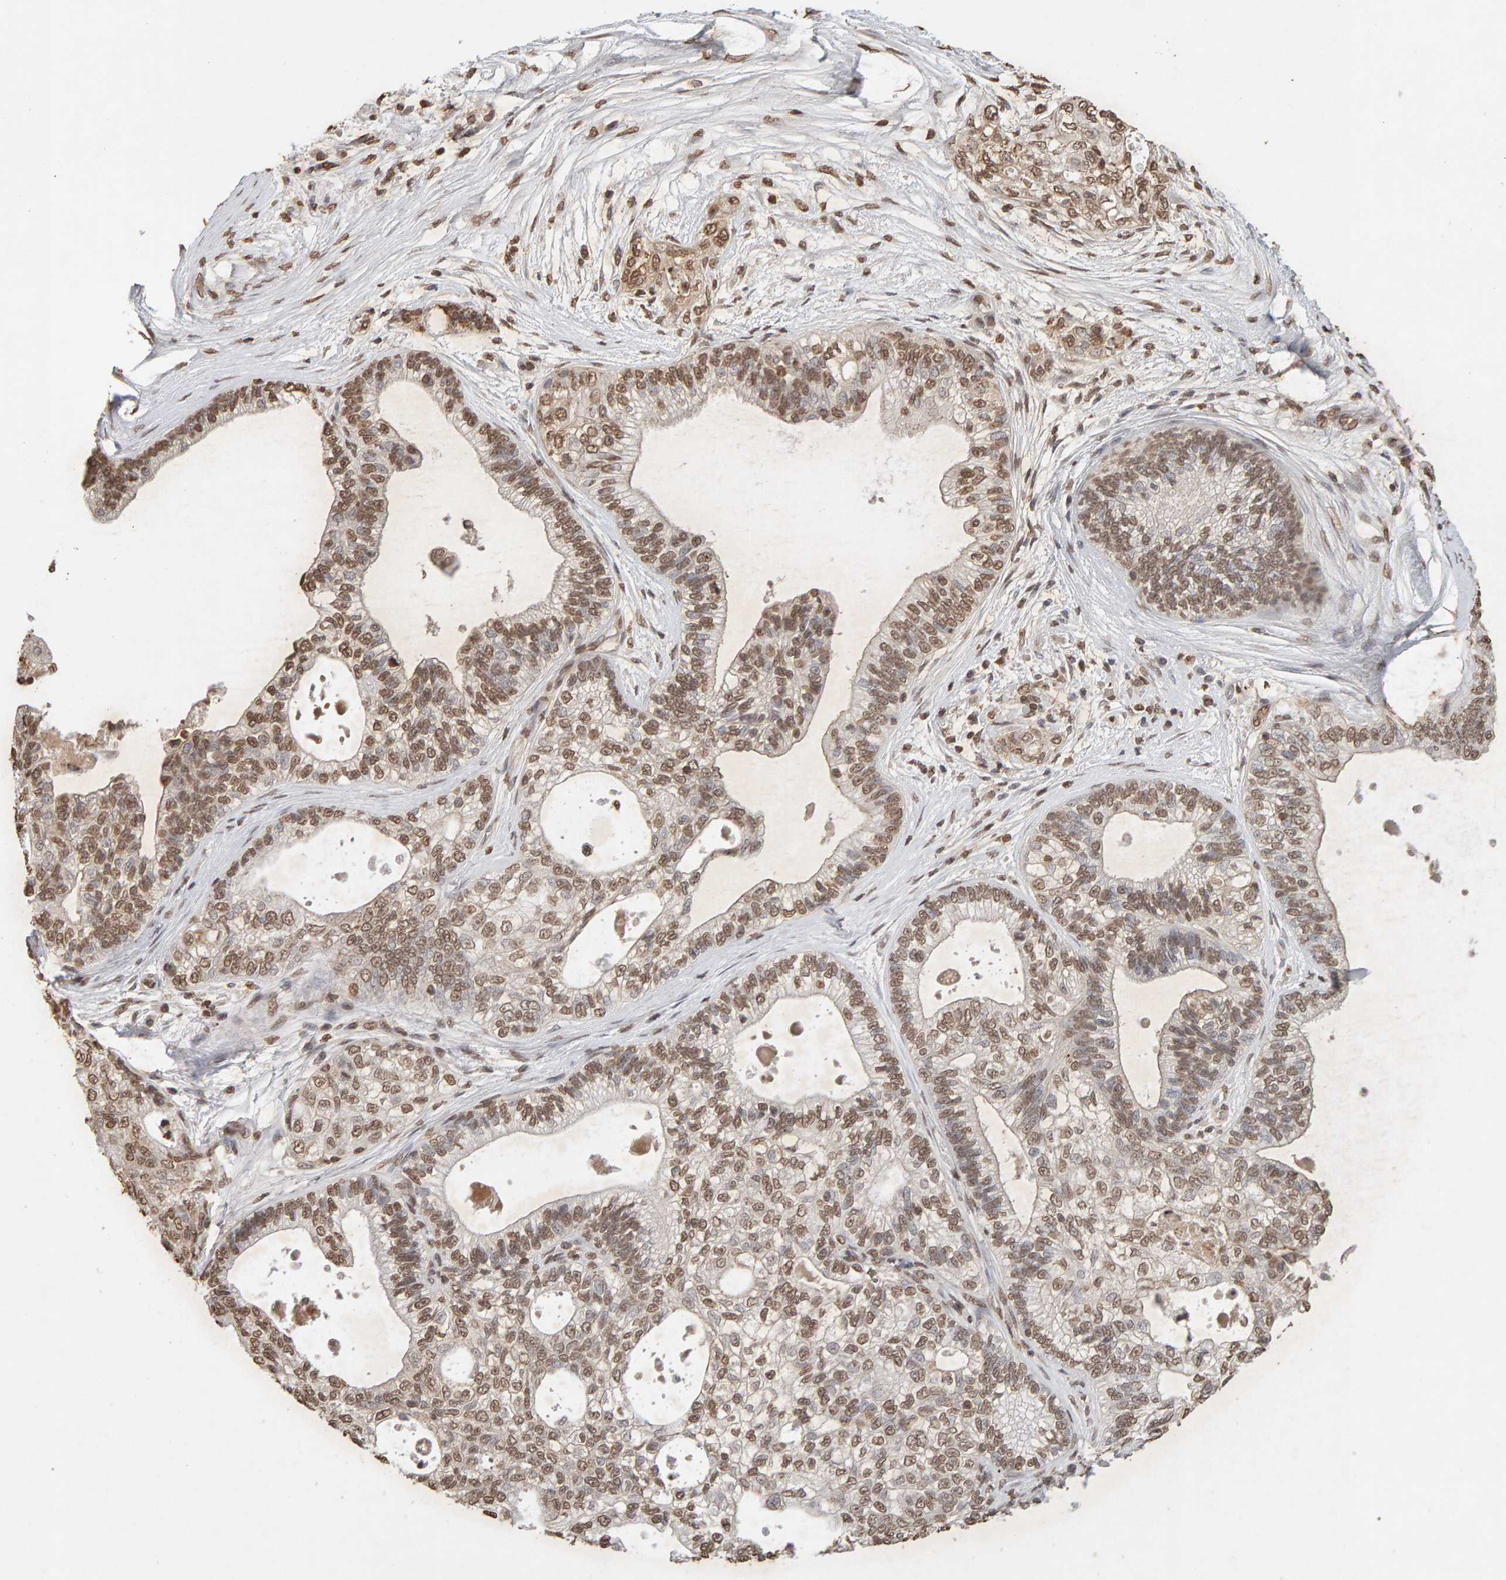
{"staining": {"intensity": "moderate", "quantity": ">75%", "location": "nuclear"}, "tissue": "pancreatic cancer", "cell_type": "Tumor cells", "image_type": "cancer", "snomed": [{"axis": "morphology", "description": "Adenocarcinoma, NOS"}, {"axis": "topography", "description": "Pancreas"}], "caption": "Pancreatic cancer stained with IHC displays moderate nuclear staining in about >75% of tumor cells.", "gene": "DNAJB5", "patient": {"sex": "male", "age": 72}}